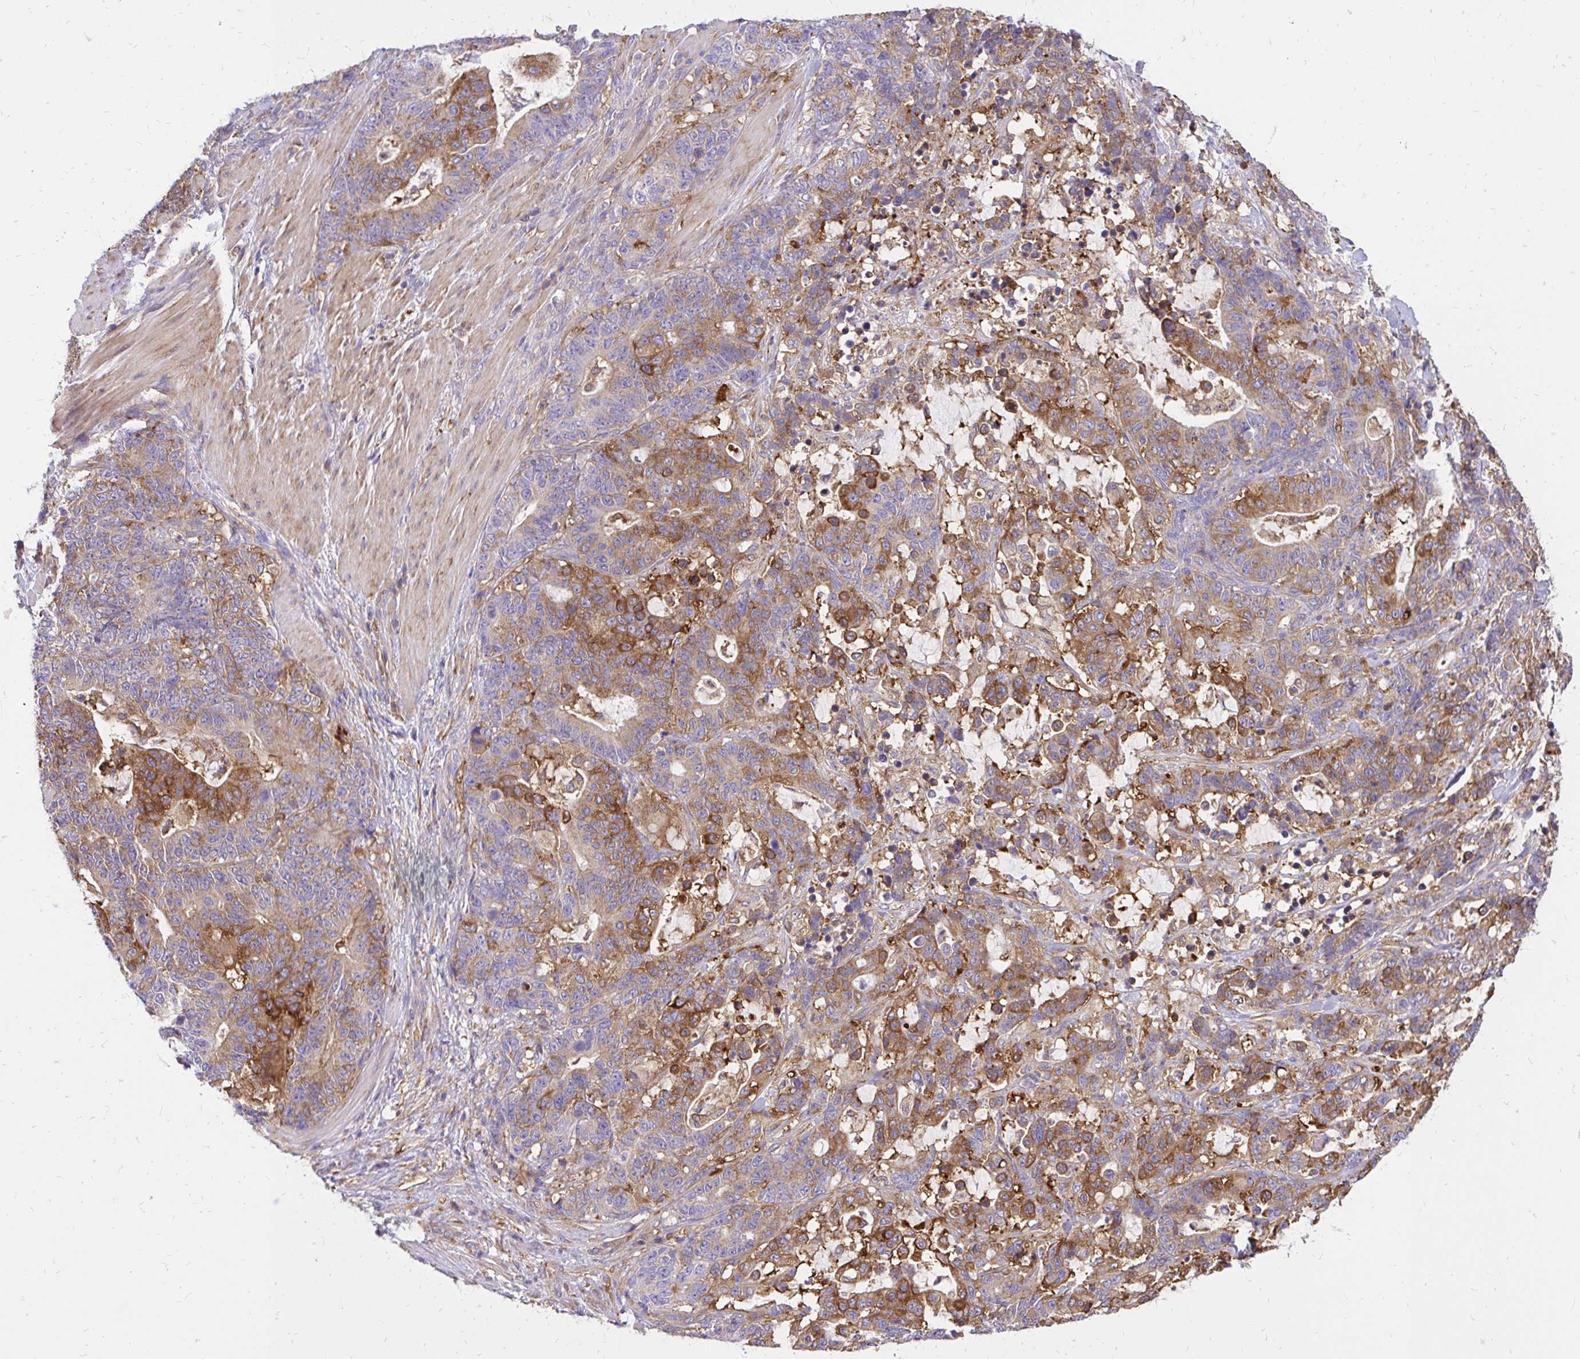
{"staining": {"intensity": "moderate", "quantity": "25%-75%", "location": "cytoplasmic/membranous"}, "tissue": "stomach cancer", "cell_type": "Tumor cells", "image_type": "cancer", "snomed": [{"axis": "morphology", "description": "Normal tissue, NOS"}, {"axis": "morphology", "description": "Adenocarcinoma, NOS"}, {"axis": "topography", "description": "Stomach"}], "caption": "Immunohistochemical staining of adenocarcinoma (stomach) exhibits moderate cytoplasmic/membranous protein expression in approximately 25%-75% of tumor cells. (Brightfield microscopy of DAB IHC at high magnification).", "gene": "ABCB10", "patient": {"sex": "female", "age": 64}}